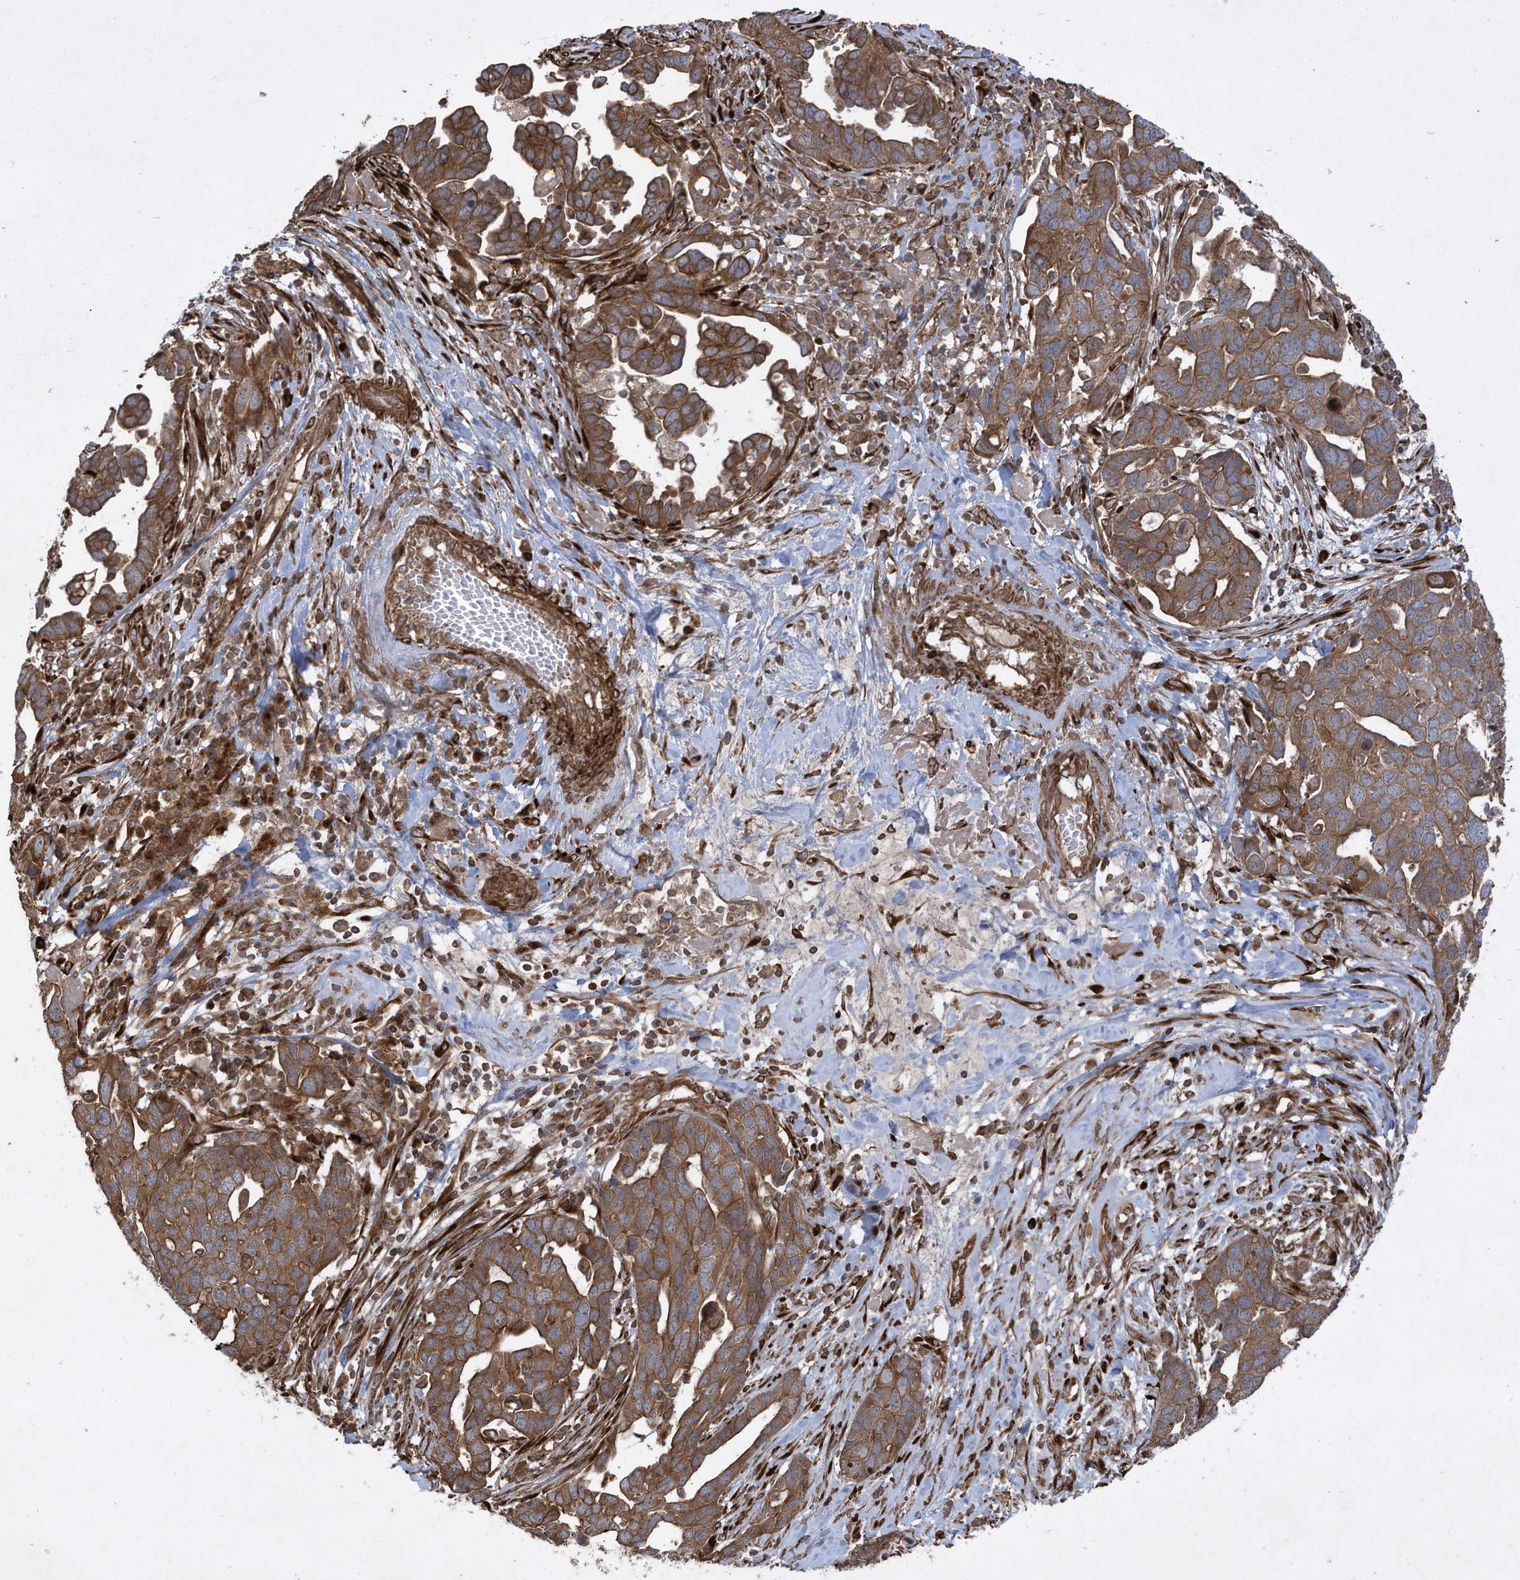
{"staining": {"intensity": "moderate", "quantity": ">75%", "location": "cytoplasmic/membranous"}, "tissue": "ovarian cancer", "cell_type": "Tumor cells", "image_type": "cancer", "snomed": [{"axis": "morphology", "description": "Cystadenocarcinoma, serous, NOS"}, {"axis": "topography", "description": "Ovary"}], "caption": "Ovarian cancer (serous cystadenocarcinoma) stained with DAB IHC exhibits medium levels of moderate cytoplasmic/membranous staining in about >75% of tumor cells.", "gene": "DDIT4", "patient": {"sex": "female", "age": 54}}